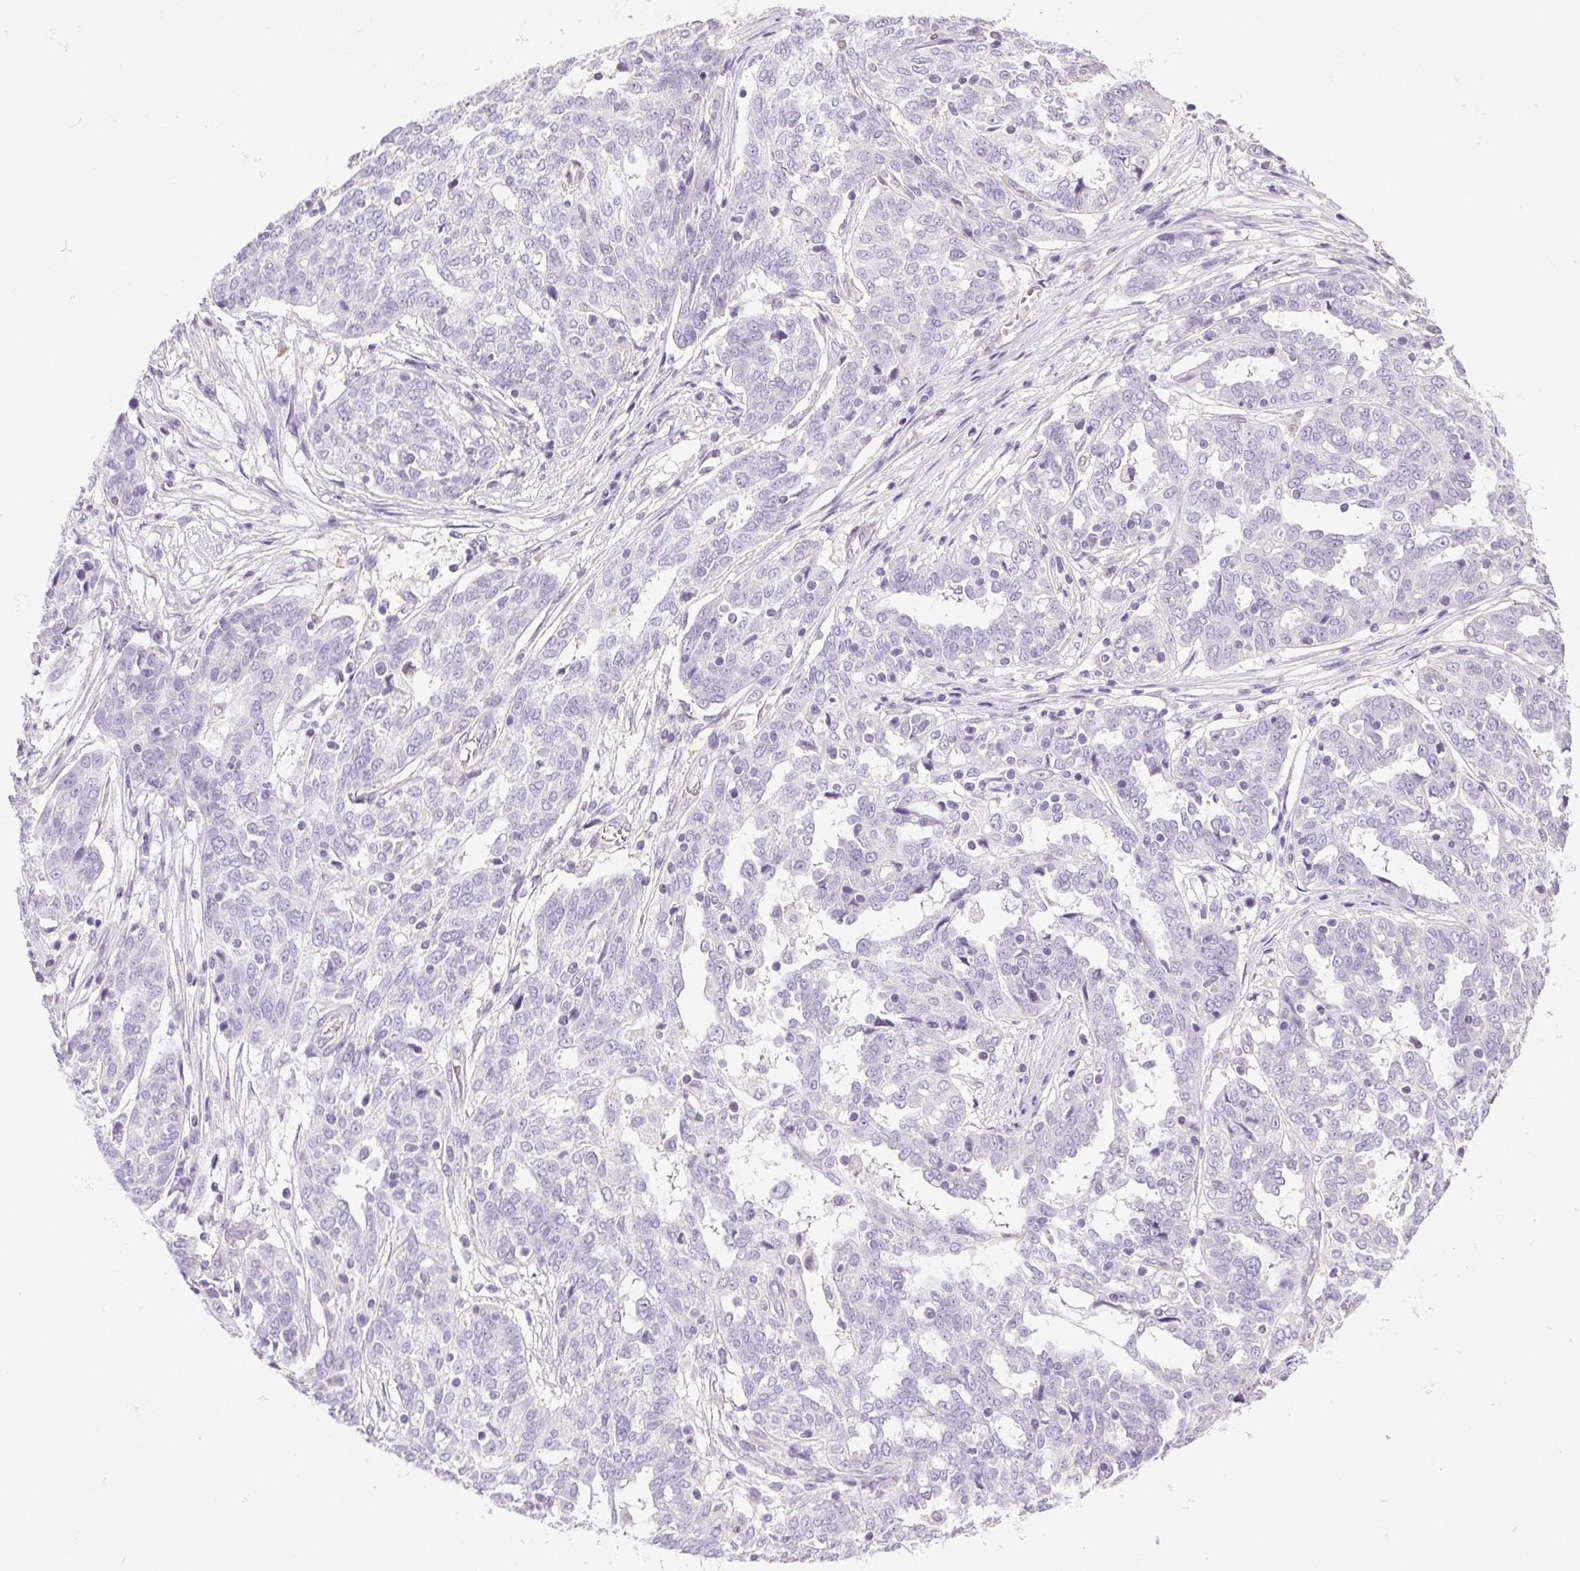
{"staining": {"intensity": "negative", "quantity": "none", "location": "none"}, "tissue": "ovarian cancer", "cell_type": "Tumor cells", "image_type": "cancer", "snomed": [{"axis": "morphology", "description": "Cystadenocarcinoma, serous, NOS"}, {"axis": "topography", "description": "Ovary"}], "caption": "Tumor cells show no significant protein staining in ovarian cancer (serous cystadenocarcinoma). The staining was performed using DAB to visualize the protein expression in brown, while the nuclei were stained in blue with hematoxylin (Magnification: 20x).", "gene": "SYCE2", "patient": {"sex": "female", "age": 67}}